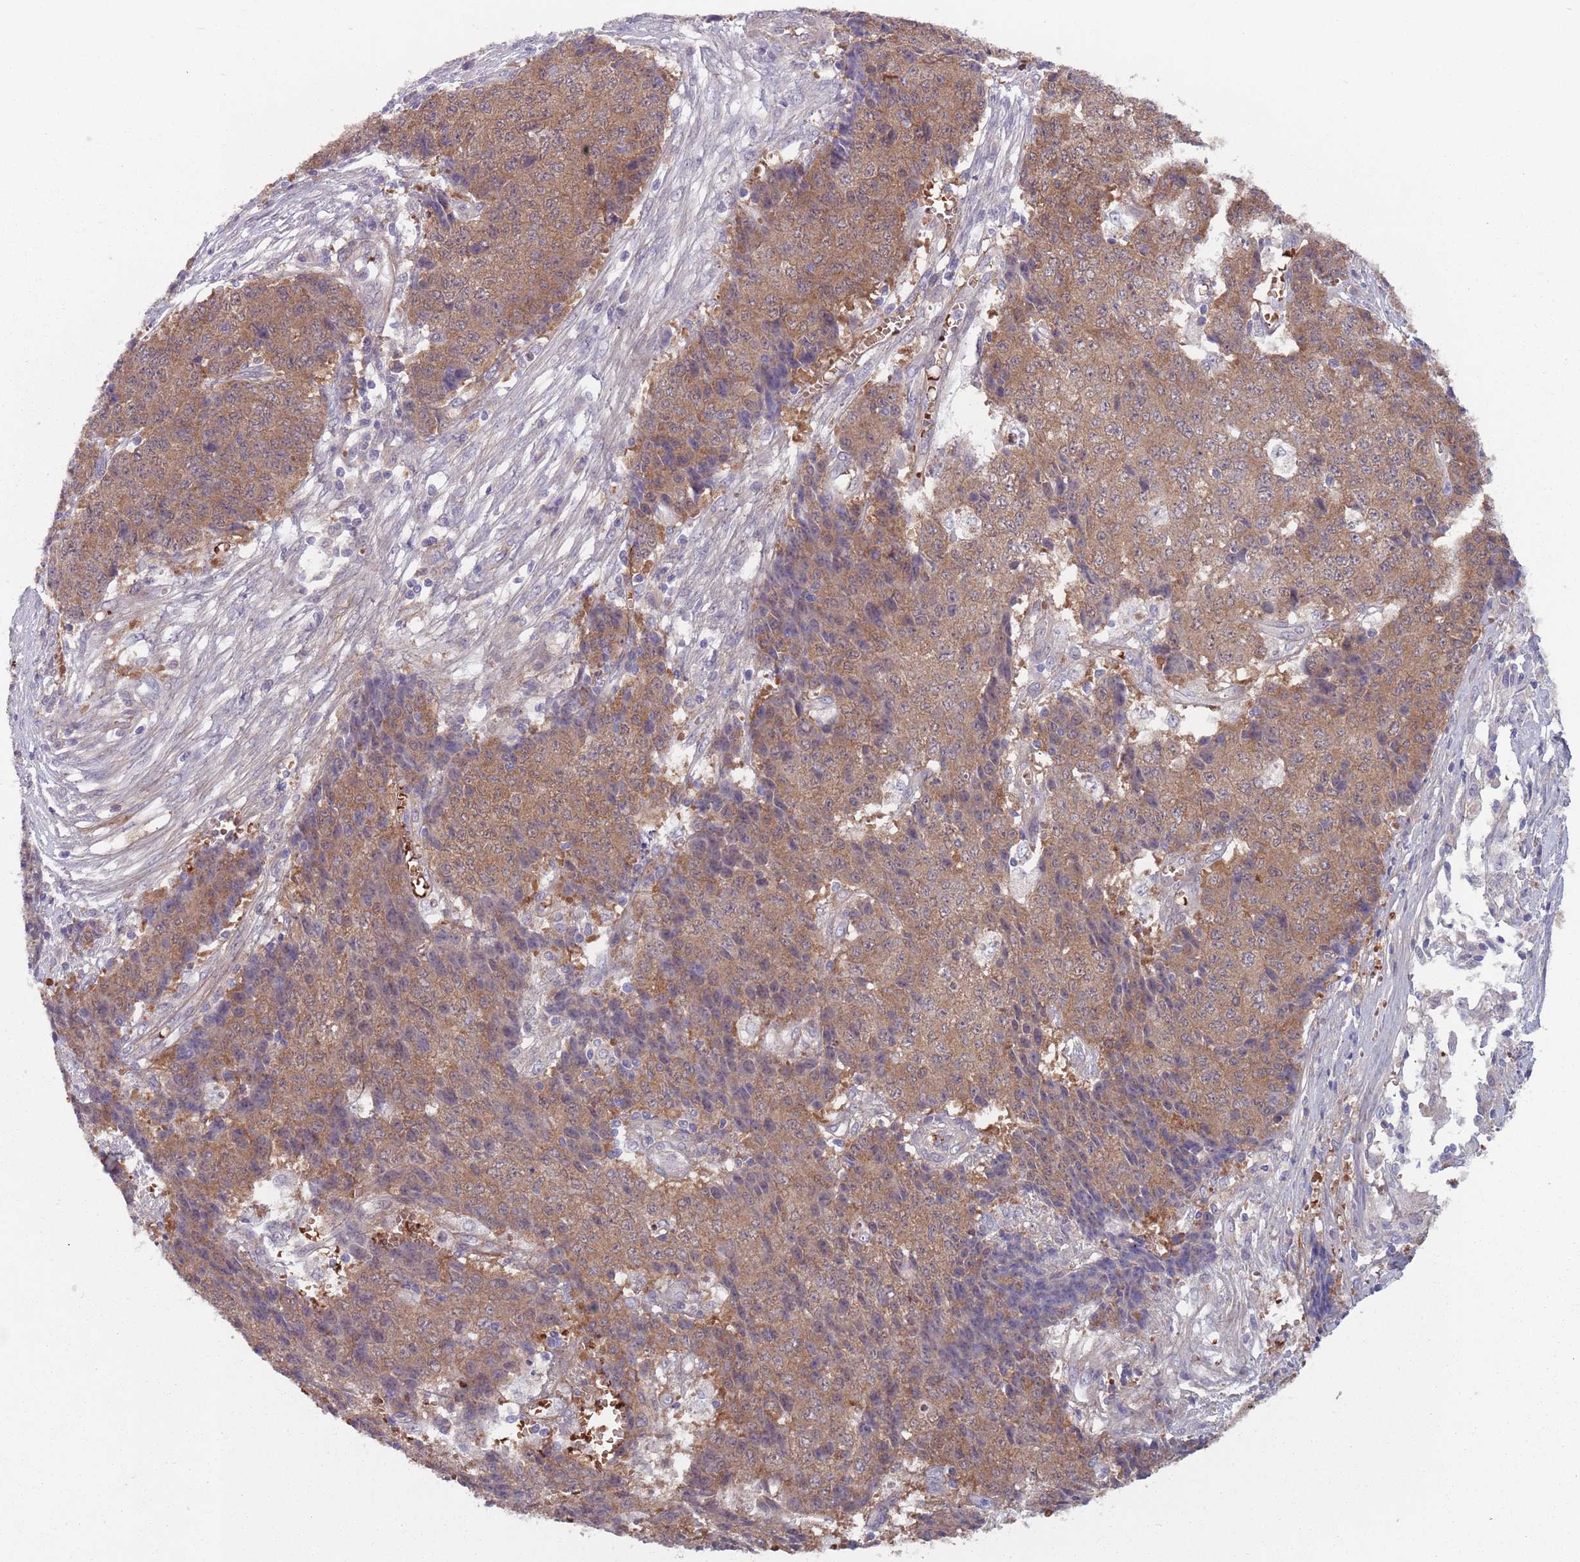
{"staining": {"intensity": "moderate", "quantity": ">75%", "location": "cytoplasmic/membranous"}, "tissue": "ovarian cancer", "cell_type": "Tumor cells", "image_type": "cancer", "snomed": [{"axis": "morphology", "description": "Carcinoma, endometroid"}, {"axis": "topography", "description": "Ovary"}], "caption": "IHC image of neoplastic tissue: human endometroid carcinoma (ovarian) stained using immunohistochemistry (IHC) demonstrates medium levels of moderate protein expression localized specifically in the cytoplasmic/membranous of tumor cells, appearing as a cytoplasmic/membranous brown color.", "gene": "CLNS1A", "patient": {"sex": "female", "age": 42}}